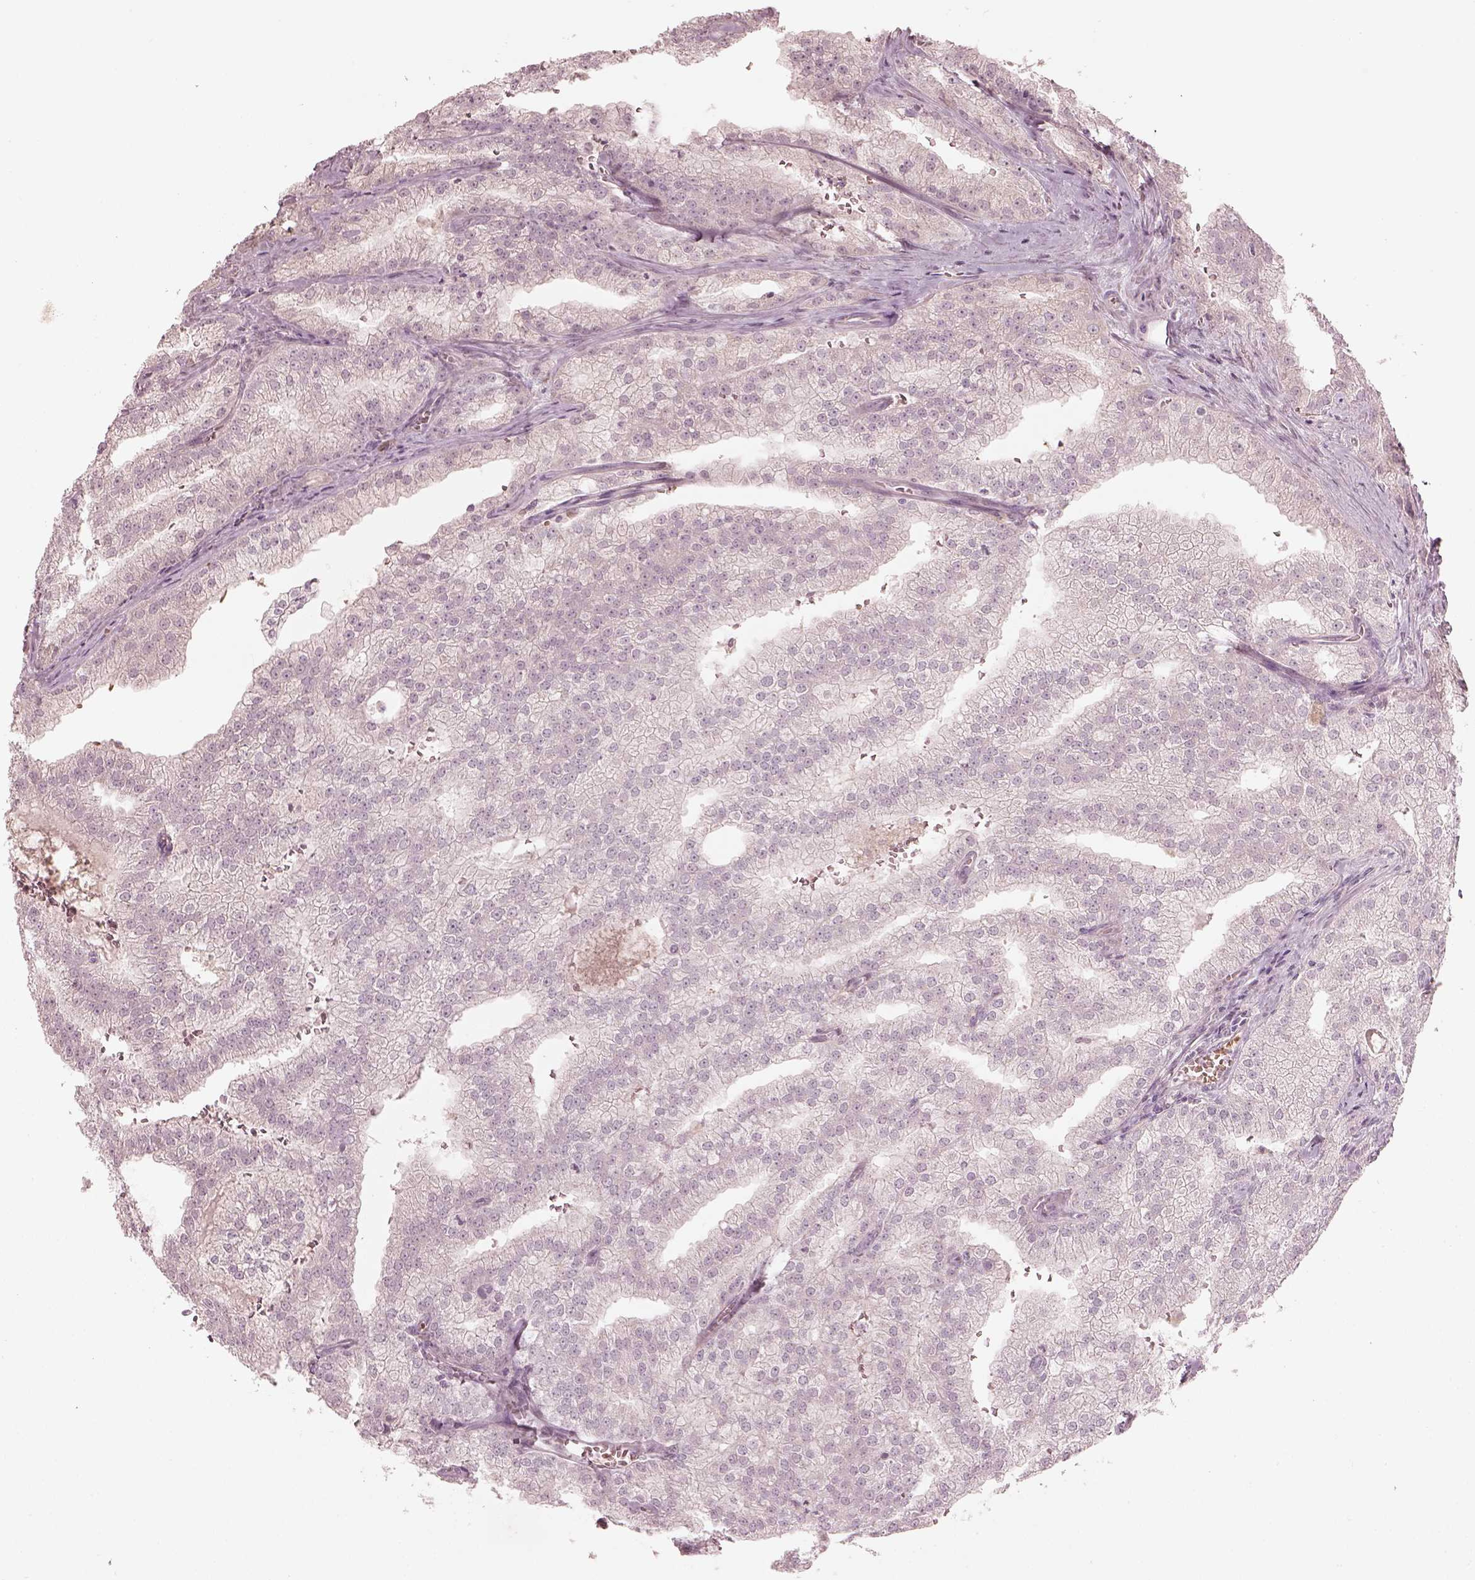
{"staining": {"intensity": "negative", "quantity": "none", "location": "none"}, "tissue": "prostate cancer", "cell_type": "Tumor cells", "image_type": "cancer", "snomed": [{"axis": "morphology", "description": "Adenocarcinoma, NOS"}, {"axis": "topography", "description": "Prostate"}], "caption": "IHC histopathology image of neoplastic tissue: prostate cancer (adenocarcinoma) stained with DAB (3,3'-diaminobenzidine) reveals no significant protein staining in tumor cells. (Stains: DAB (3,3'-diaminobenzidine) immunohistochemistry (IHC) with hematoxylin counter stain, Microscopy: brightfield microscopy at high magnification).", "gene": "ANKLE1", "patient": {"sex": "male", "age": 70}}